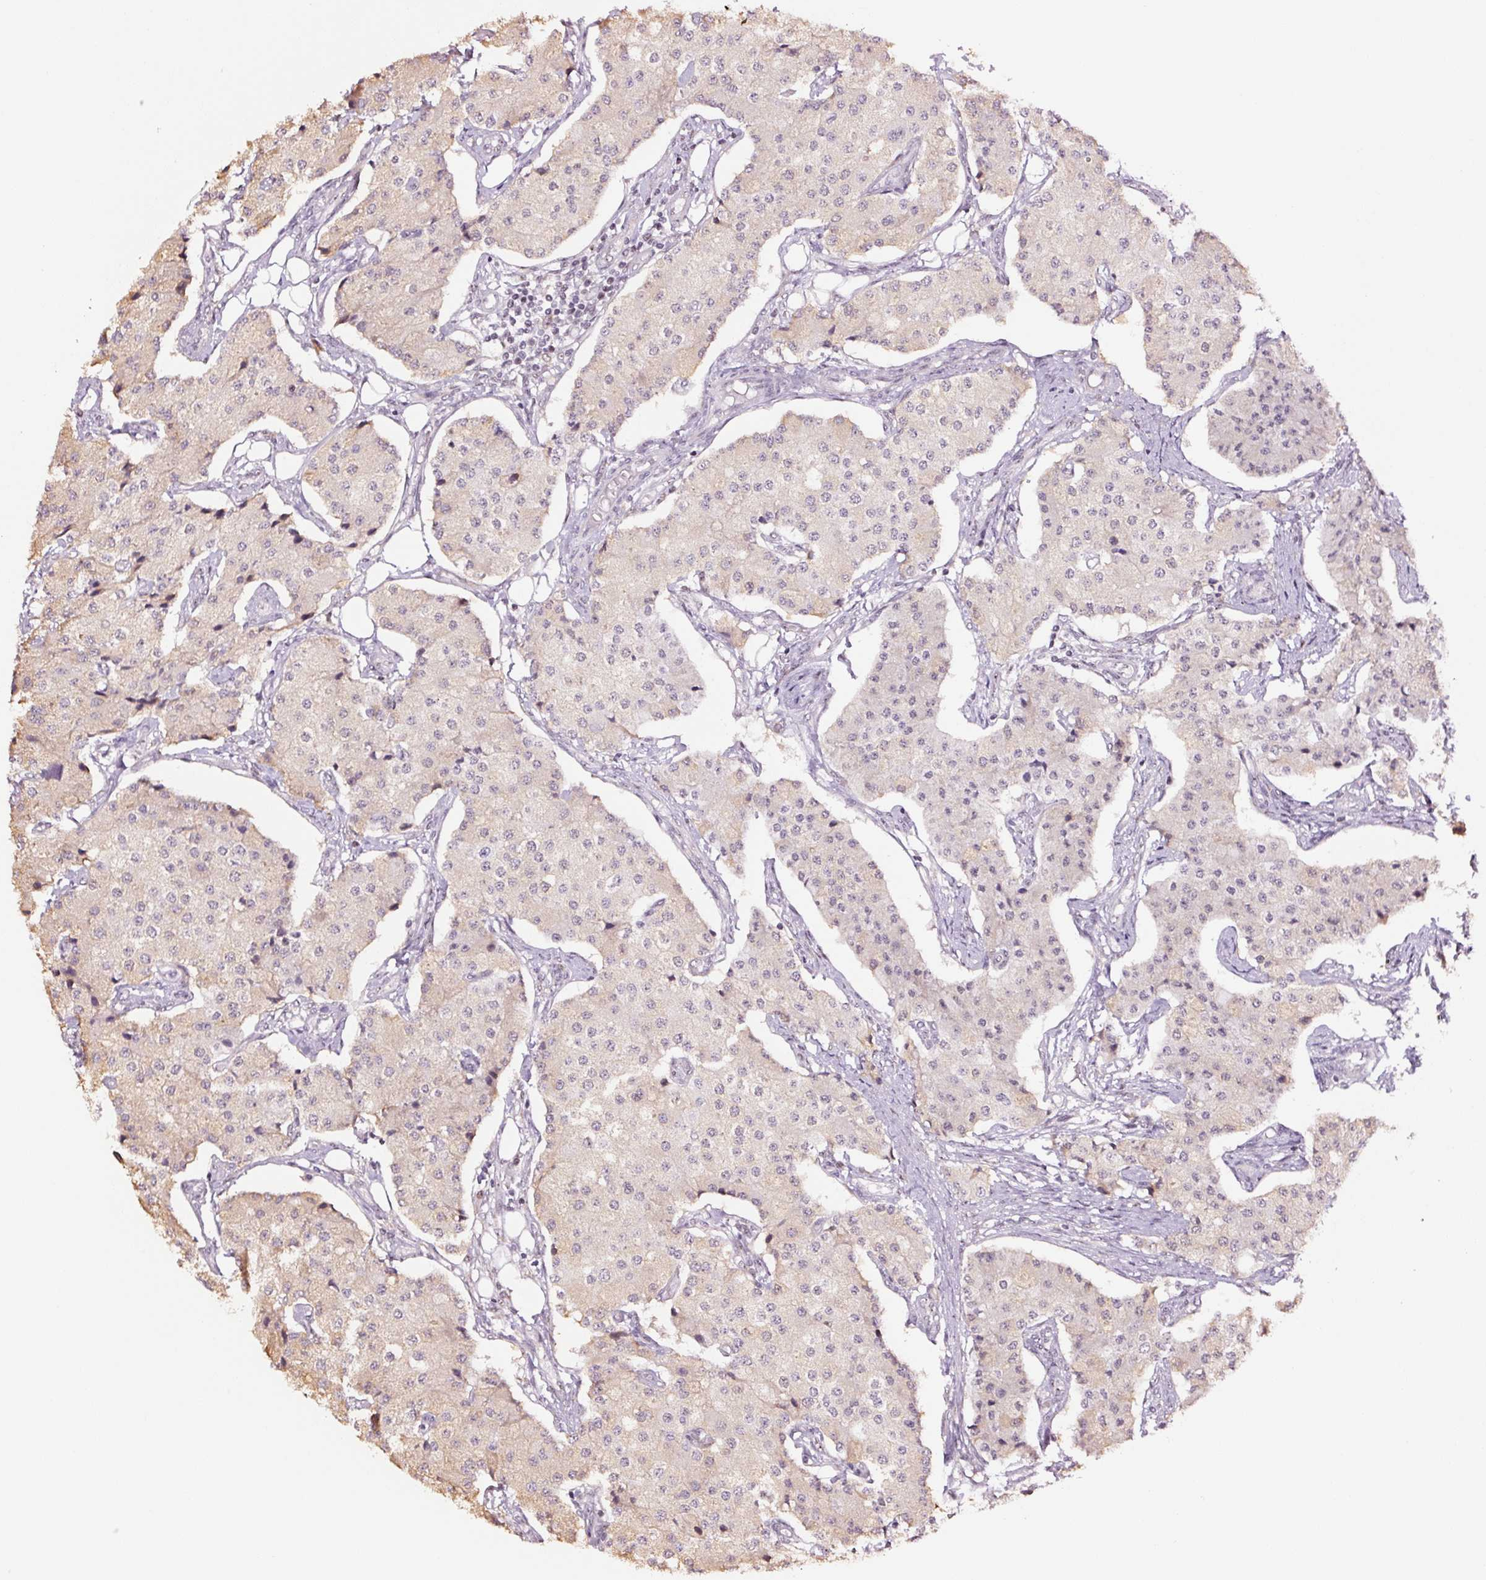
{"staining": {"intensity": "negative", "quantity": "none", "location": "none"}, "tissue": "carcinoid", "cell_type": "Tumor cells", "image_type": "cancer", "snomed": [{"axis": "morphology", "description": "Carcinoid, malignant, NOS"}, {"axis": "topography", "description": "Colon"}], "caption": "Malignant carcinoid was stained to show a protein in brown. There is no significant staining in tumor cells. (DAB (3,3'-diaminobenzidine) IHC, high magnification).", "gene": "GNL3", "patient": {"sex": "female", "age": 52}}